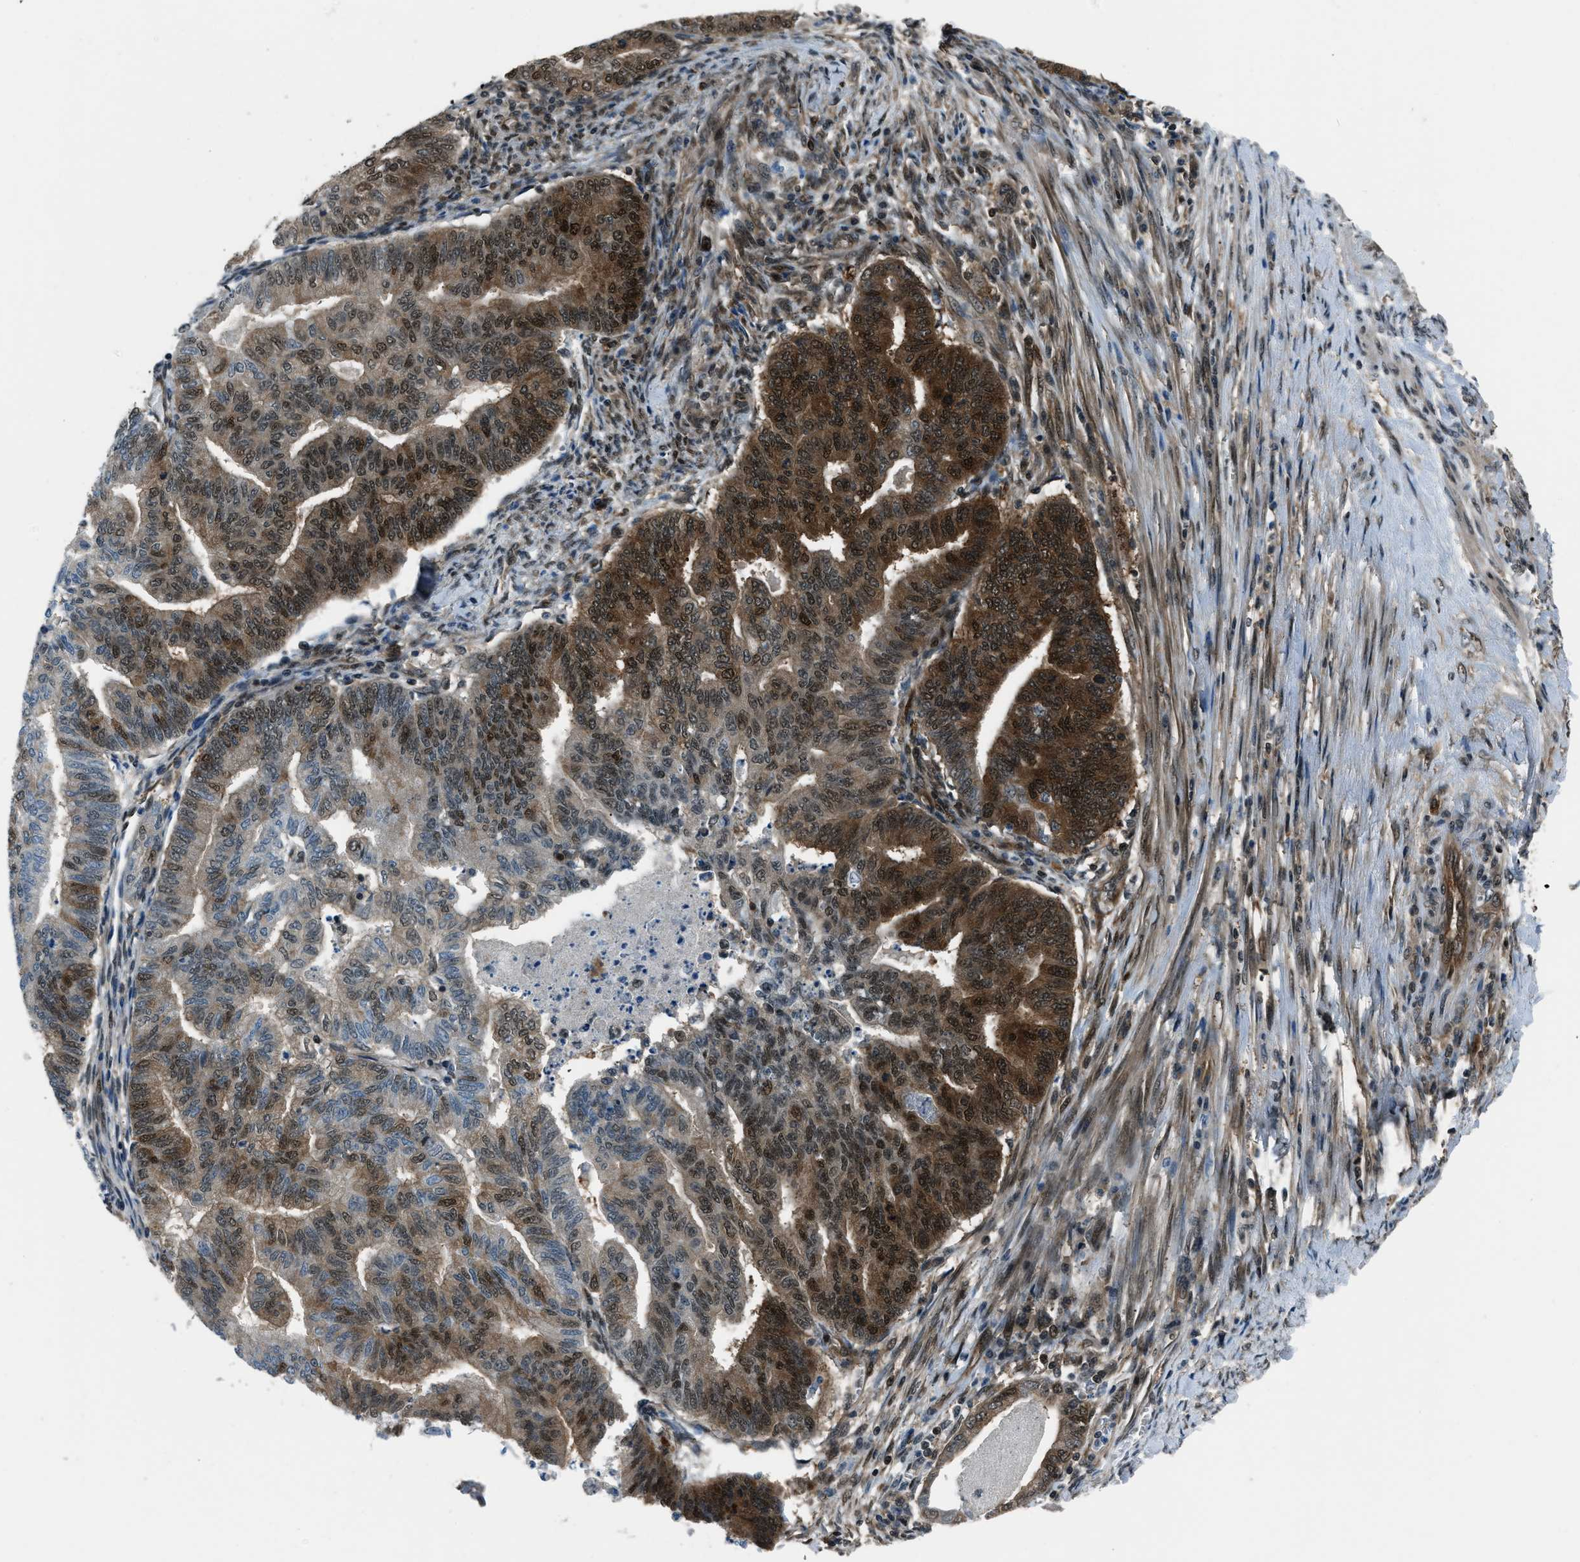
{"staining": {"intensity": "strong", "quantity": ">75%", "location": "cytoplasmic/membranous,nuclear"}, "tissue": "endometrial cancer", "cell_type": "Tumor cells", "image_type": "cancer", "snomed": [{"axis": "morphology", "description": "Polyp, NOS"}, {"axis": "morphology", "description": "Adenocarcinoma, NOS"}, {"axis": "morphology", "description": "Adenoma, NOS"}, {"axis": "topography", "description": "Endometrium"}], "caption": "A histopathology image of endometrial cancer stained for a protein shows strong cytoplasmic/membranous and nuclear brown staining in tumor cells.", "gene": "NUDCD3", "patient": {"sex": "female", "age": 79}}